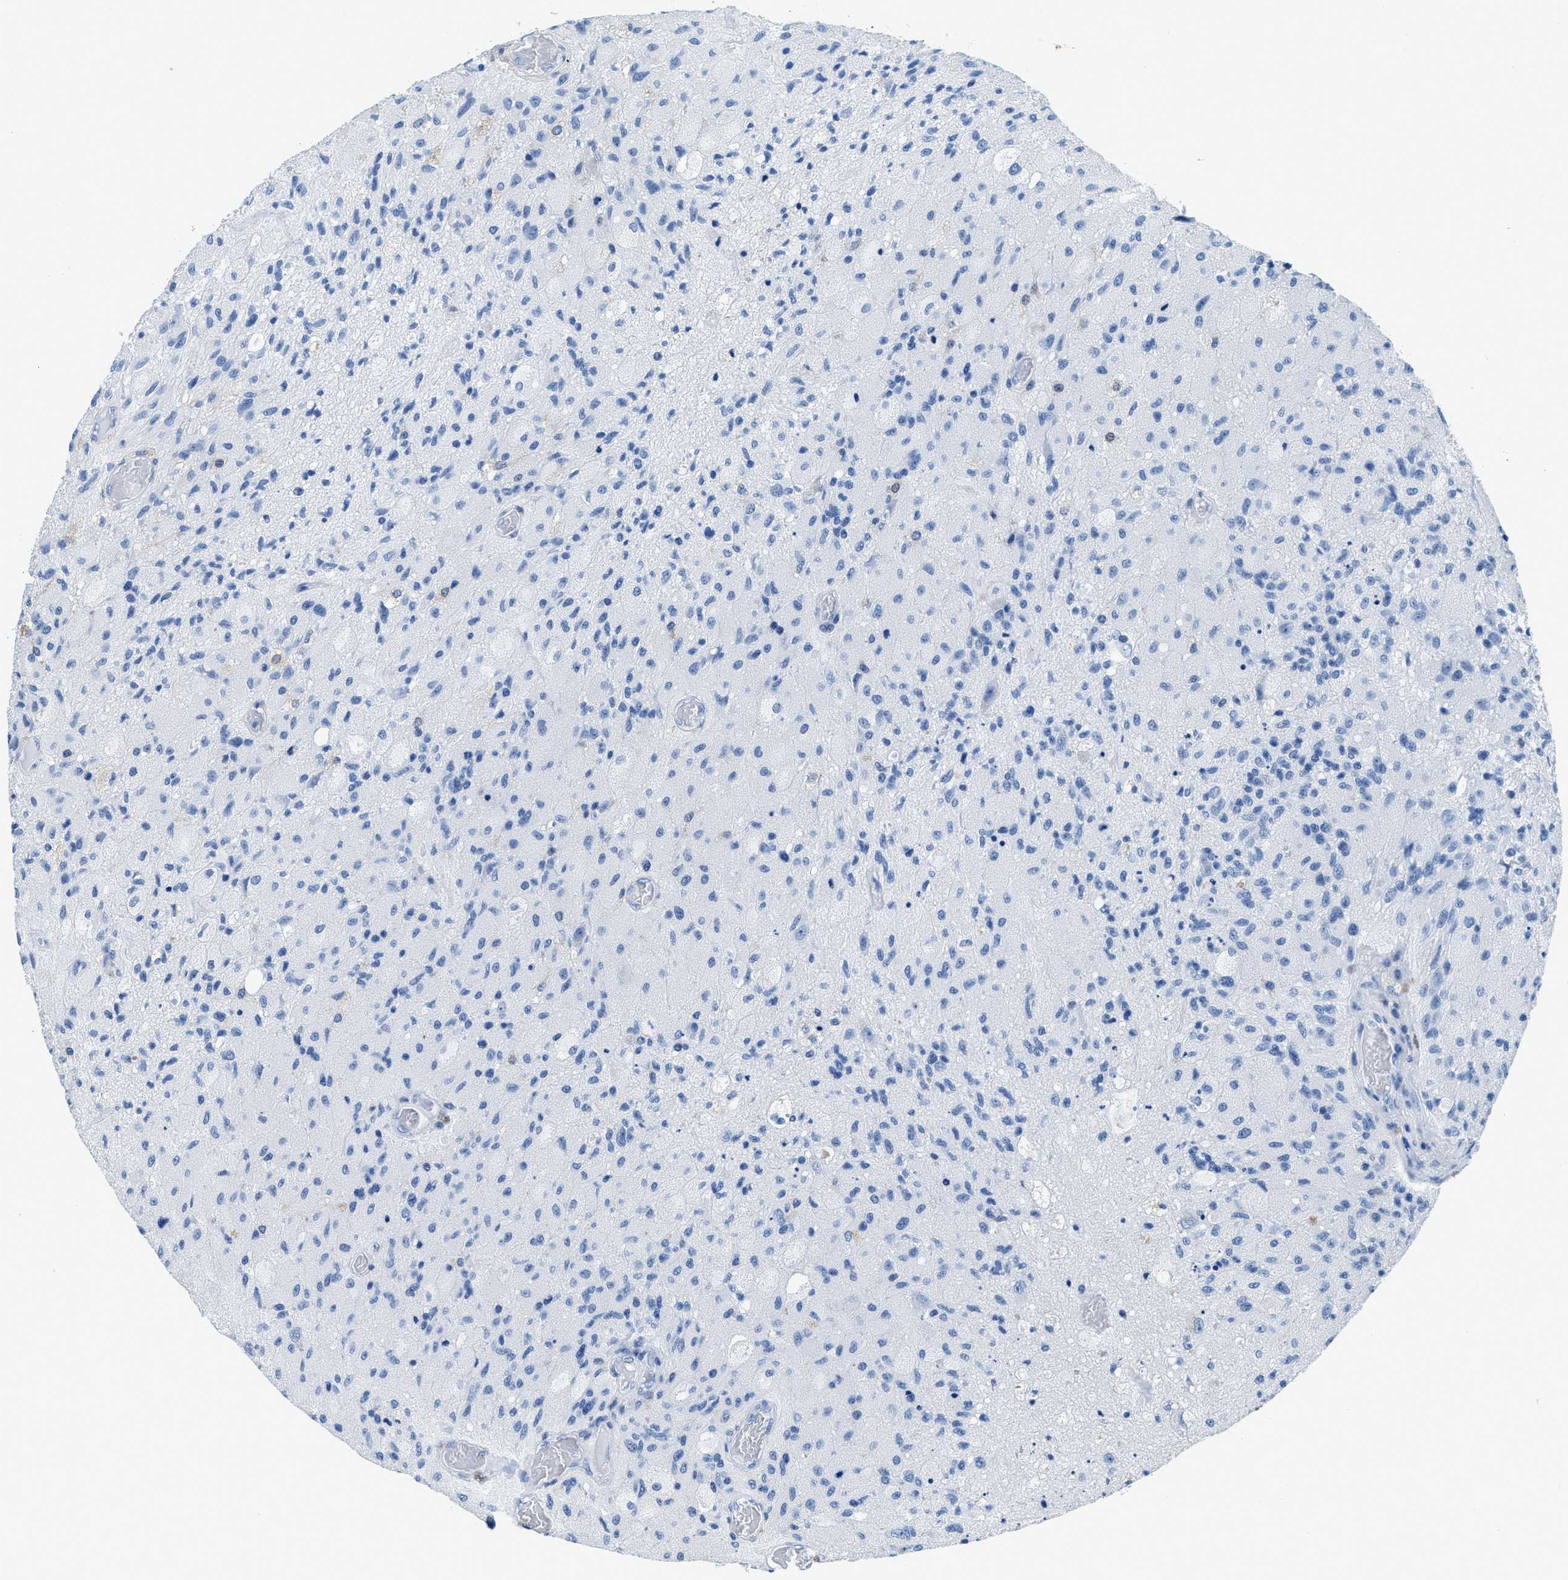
{"staining": {"intensity": "negative", "quantity": "none", "location": "none"}, "tissue": "glioma", "cell_type": "Tumor cells", "image_type": "cancer", "snomed": [{"axis": "morphology", "description": "Normal tissue, NOS"}, {"axis": "morphology", "description": "Glioma, malignant, High grade"}, {"axis": "topography", "description": "Cerebral cortex"}], "caption": "Human malignant glioma (high-grade) stained for a protein using immunohistochemistry shows no staining in tumor cells.", "gene": "NFATC2", "patient": {"sex": "male", "age": 77}}